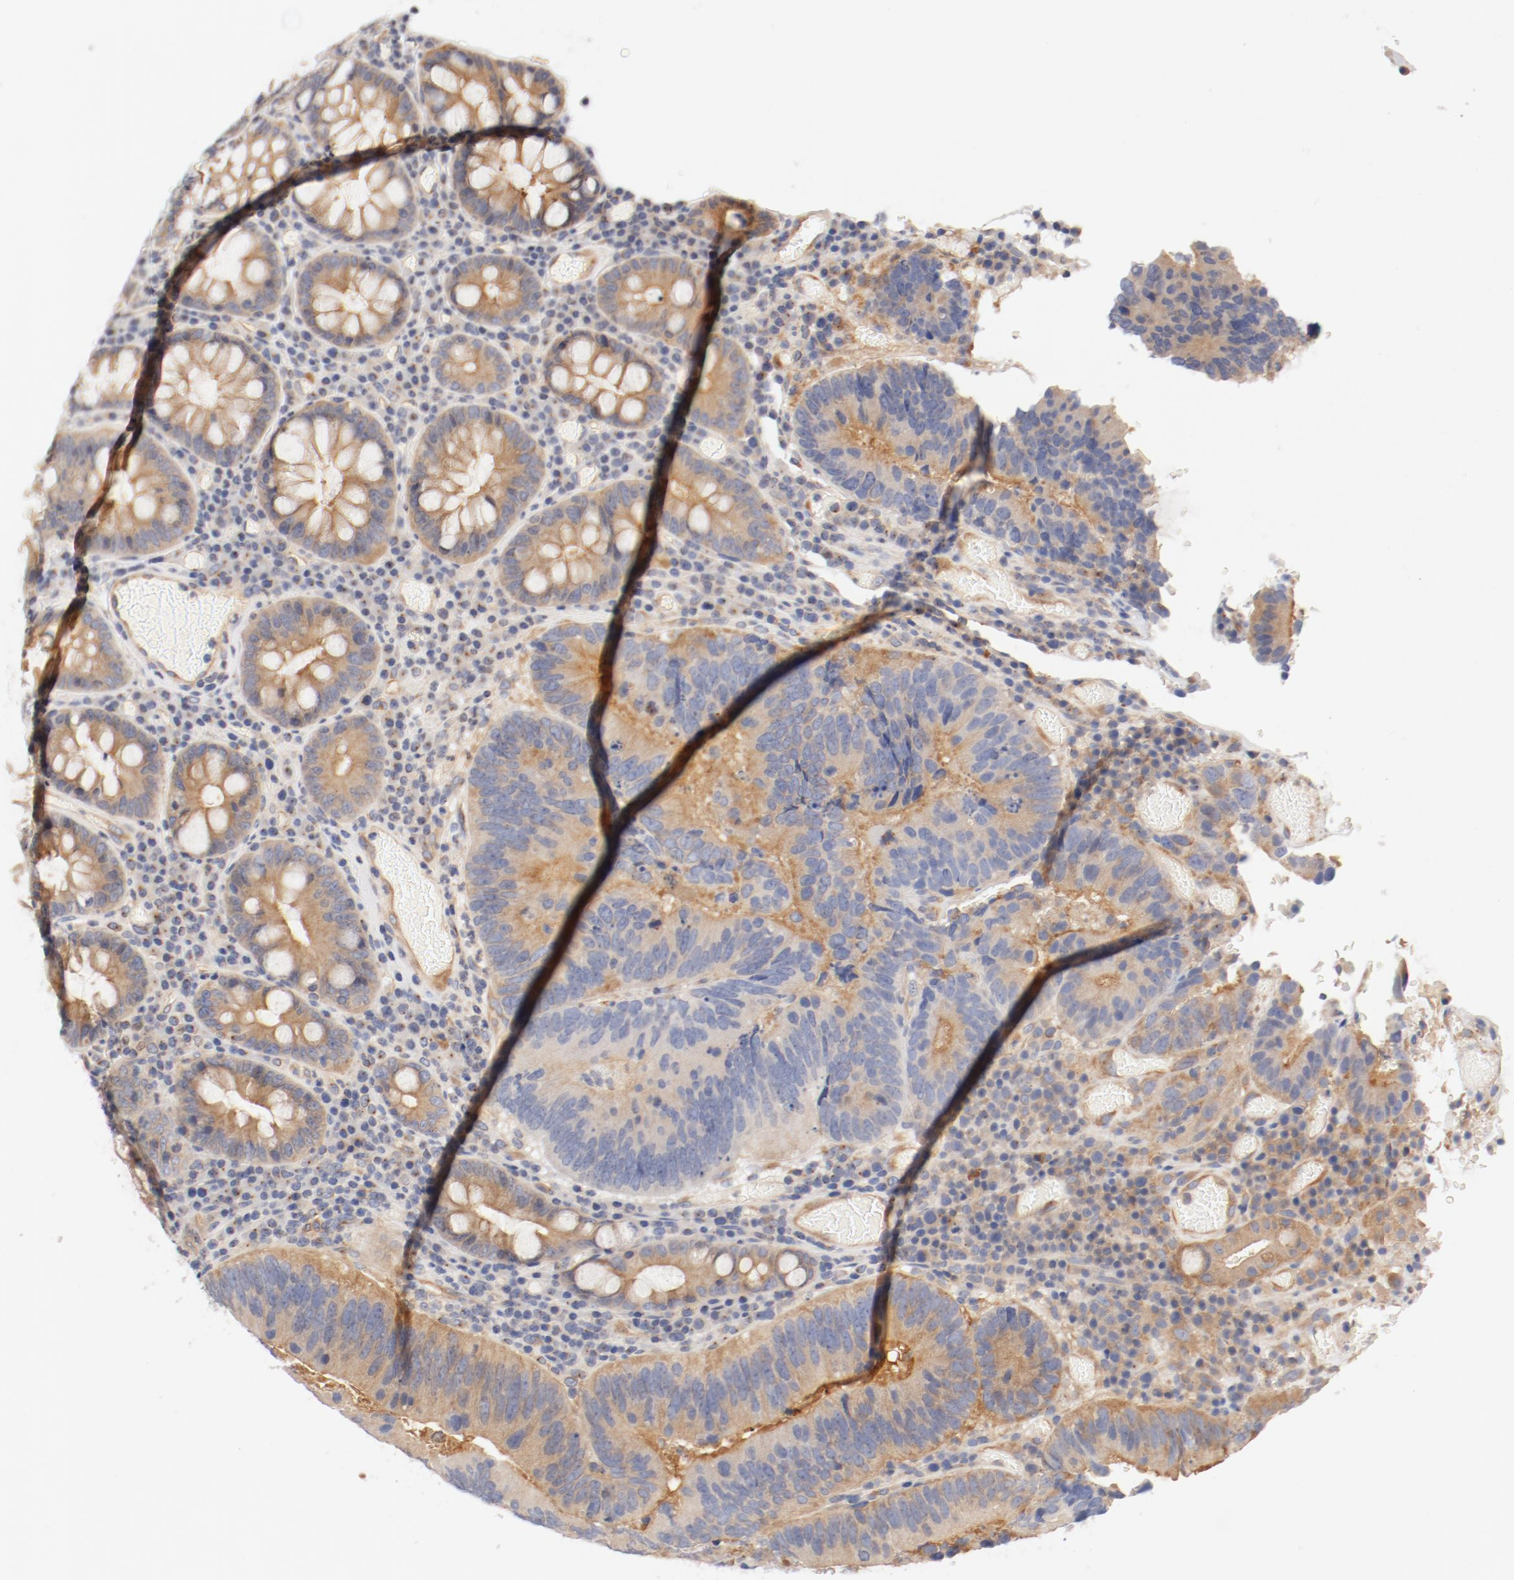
{"staining": {"intensity": "moderate", "quantity": ">75%", "location": "cytoplasmic/membranous"}, "tissue": "colorectal cancer", "cell_type": "Tumor cells", "image_type": "cancer", "snomed": [{"axis": "morphology", "description": "Normal tissue, NOS"}, {"axis": "morphology", "description": "Adenocarcinoma, NOS"}, {"axis": "topography", "description": "Colon"}], "caption": "Protein staining of colorectal cancer tissue shows moderate cytoplasmic/membranous positivity in approximately >75% of tumor cells.", "gene": "DYNC1H1", "patient": {"sex": "female", "age": 78}}